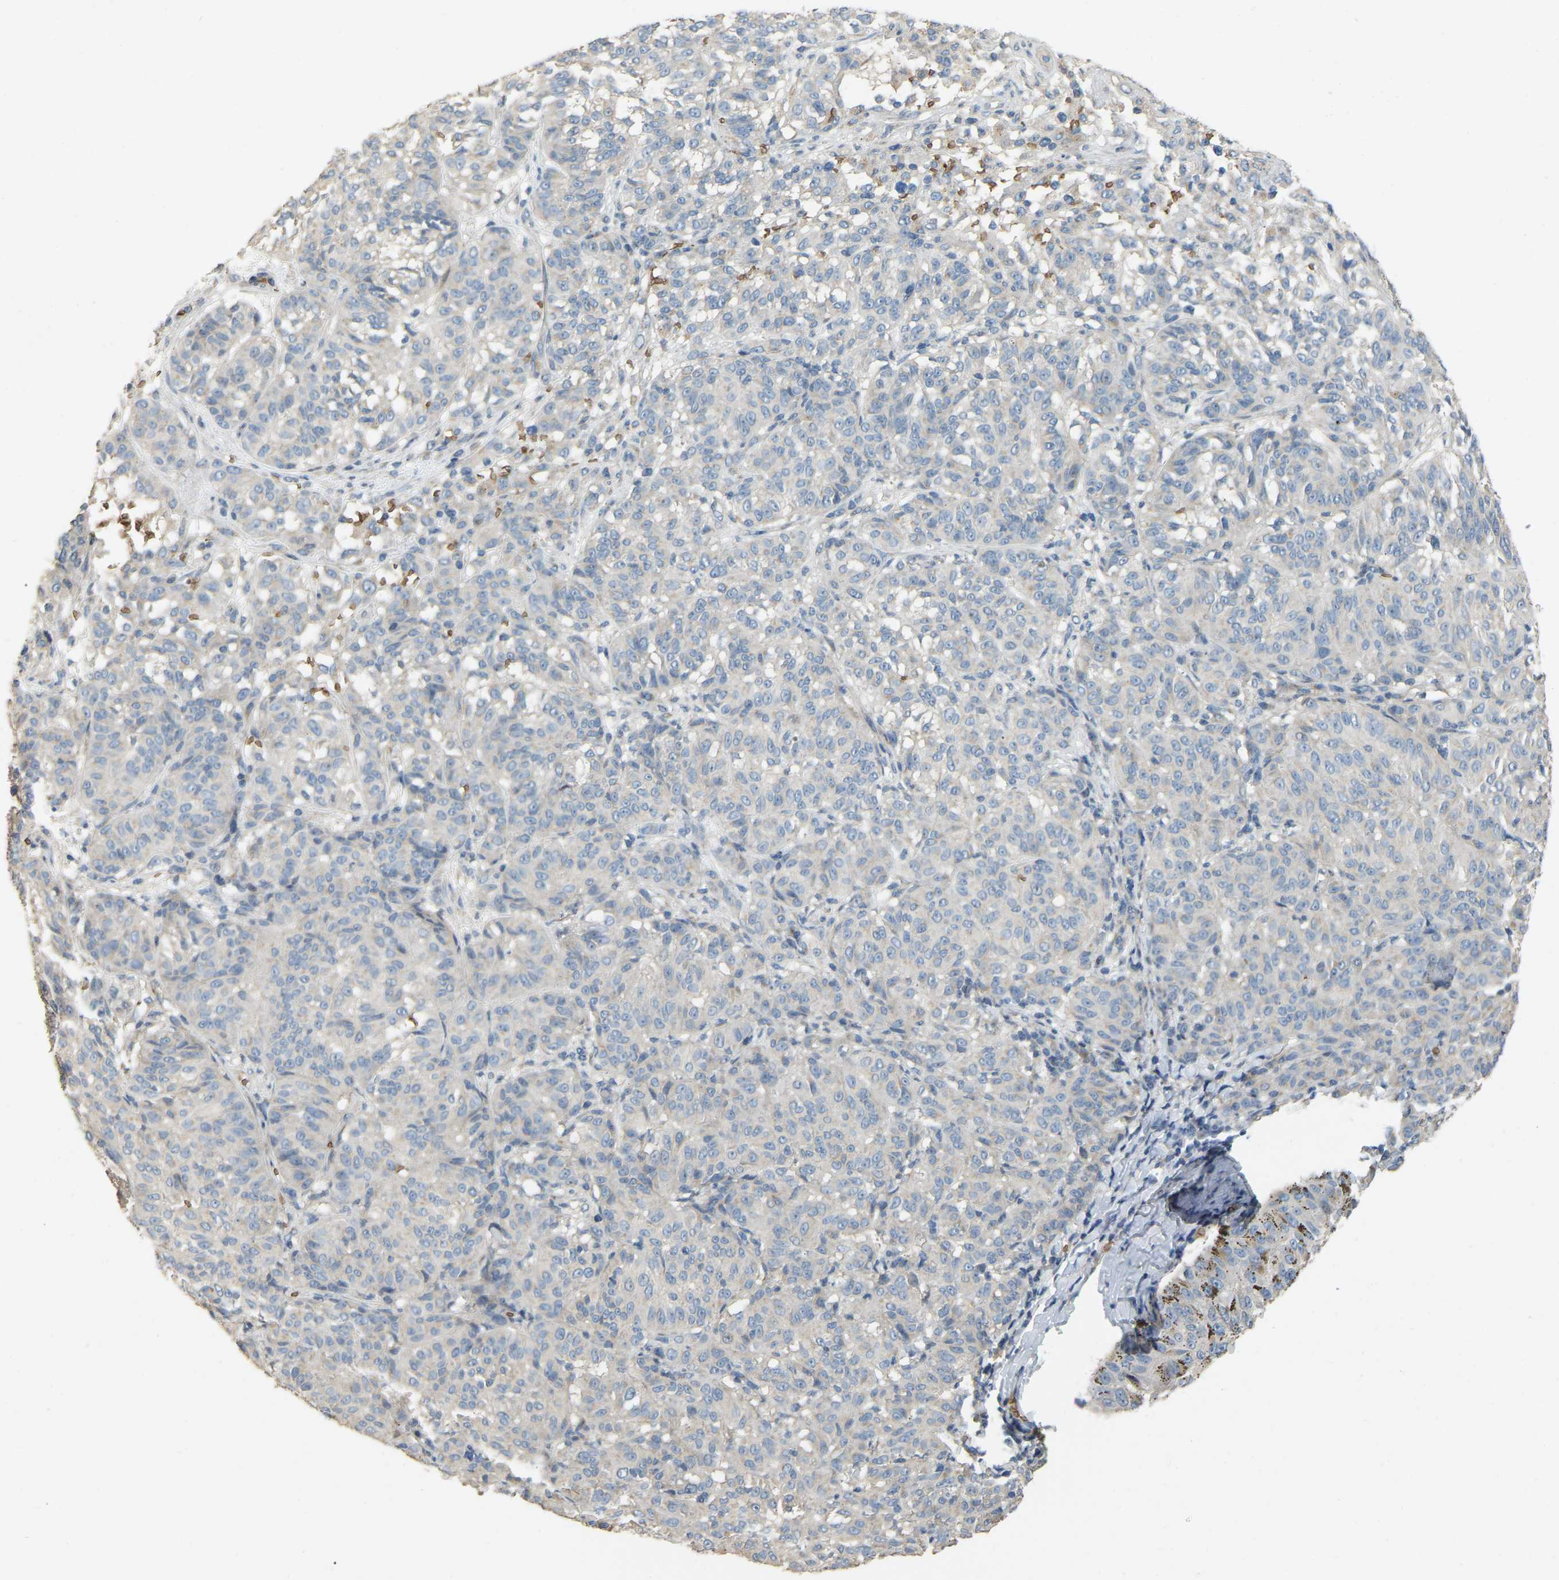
{"staining": {"intensity": "negative", "quantity": "none", "location": "none"}, "tissue": "melanoma", "cell_type": "Tumor cells", "image_type": "cancer", "snomed": [{"axis": "morphology", "description": "Malignant melanoma, NOS"}, {"axis": "topography", "description": "Skin"}], "caption": "Tumor cells are negative for protein expression in human malignant melanoma.", "gene": "CFAP298", "patient": {"sex": "female", "age": 72}}